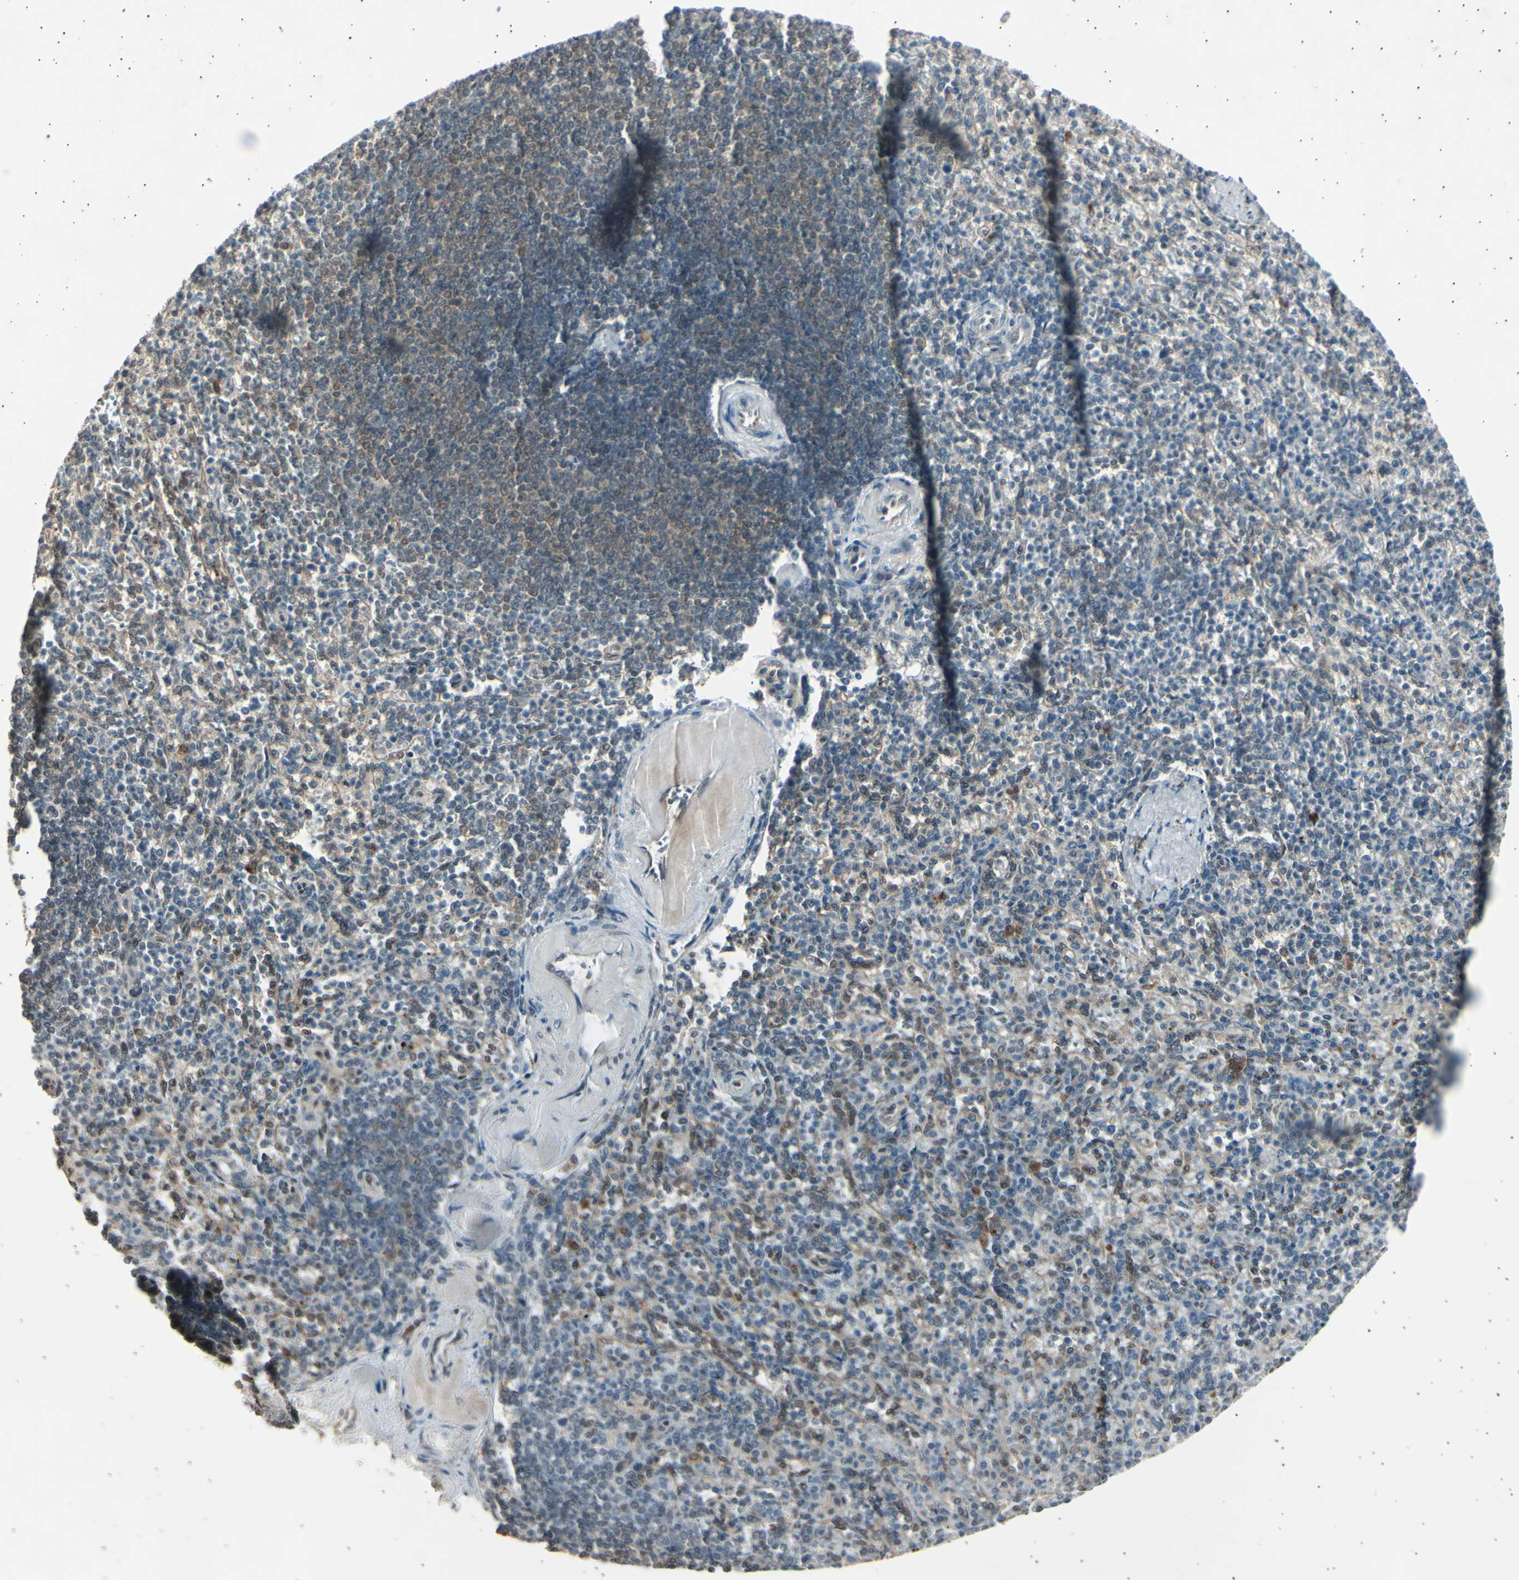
{"staining": {"intensity": "weak", "quantity": "25%-75%", "location": "cytoplasmic/membranous,nuclear"}, "tissue": "spleen", "cell_type": "Cells in red pulp", "image_type": "normal", "snomed": [{"axis": "morphology", "description": "Normal tissue, NOS"}, {"axis": "topography", "description": "Spleen"}], "caption": "A high-resolution image shows IHC staining of unremarkable spleen, which reveals weak cytoplasmic/membranous,nuclear positivity in about 25%-75% of cells in red pulp.", "gene": "PSMD5", "patient": {"sex": "female", "age": 74}}